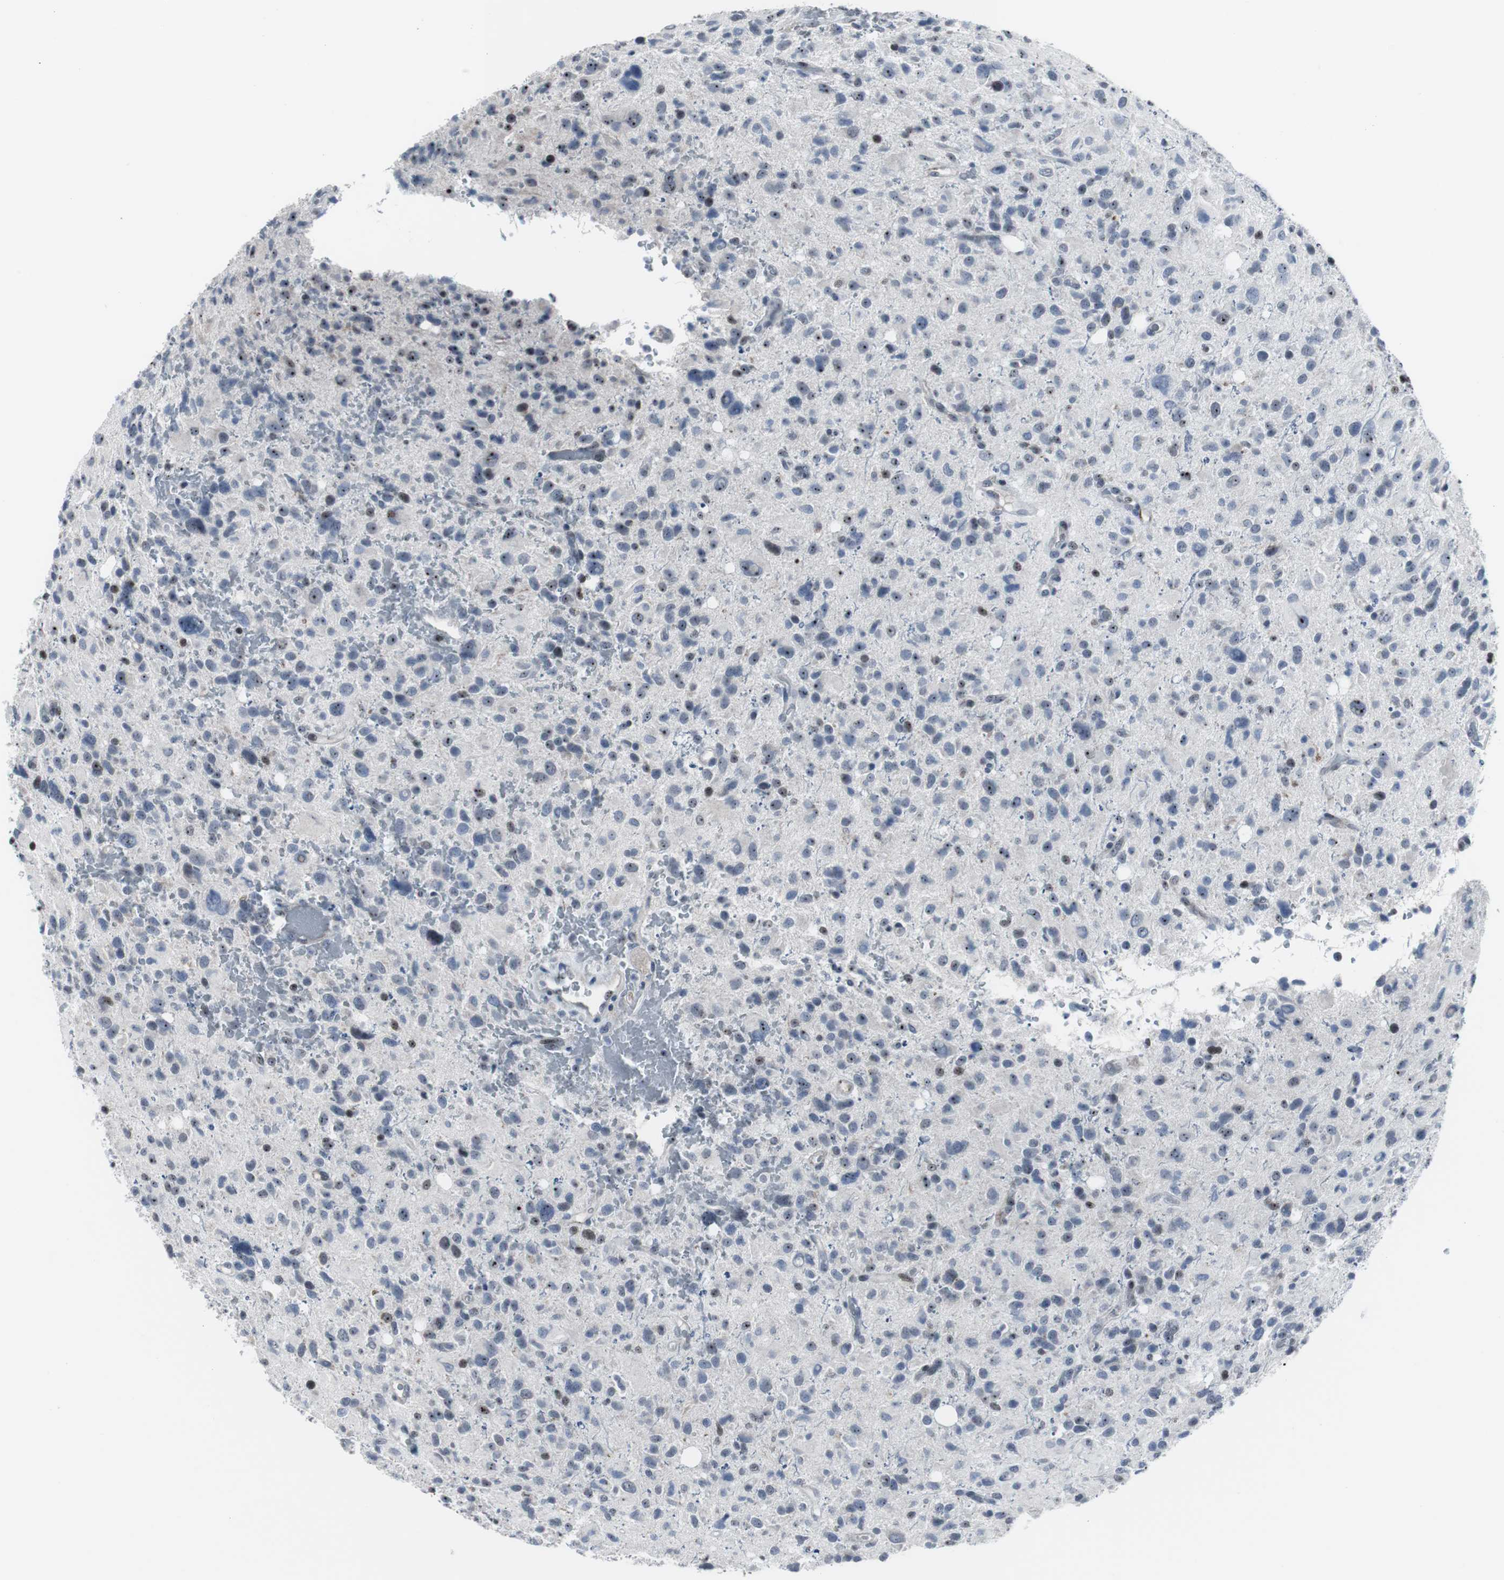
{"staining": {"intensity": "moderate", "quantity": "<25%", "location": "nuclear"}, "tissue": "glioma", "cell_type": "Tumor cells", "image_type": "cancer", "snomed": [{"axis": "morphology", "description": "Glioma, malignant, High grade"}, {"axis": "topography", "description": "Brain"}], "caption": "Moderate nuclear protein positivity is identified in about <25% of tumor cells in high-grade glioma (malignant). The staining was performed using DAB (3,3'-diaminobenzidine), with brown indicating positive protein expression. Nuclei are stained blue with hematoxylin.", "gene": "DOK1", "patient": {"sex": "male", "age": 48}}